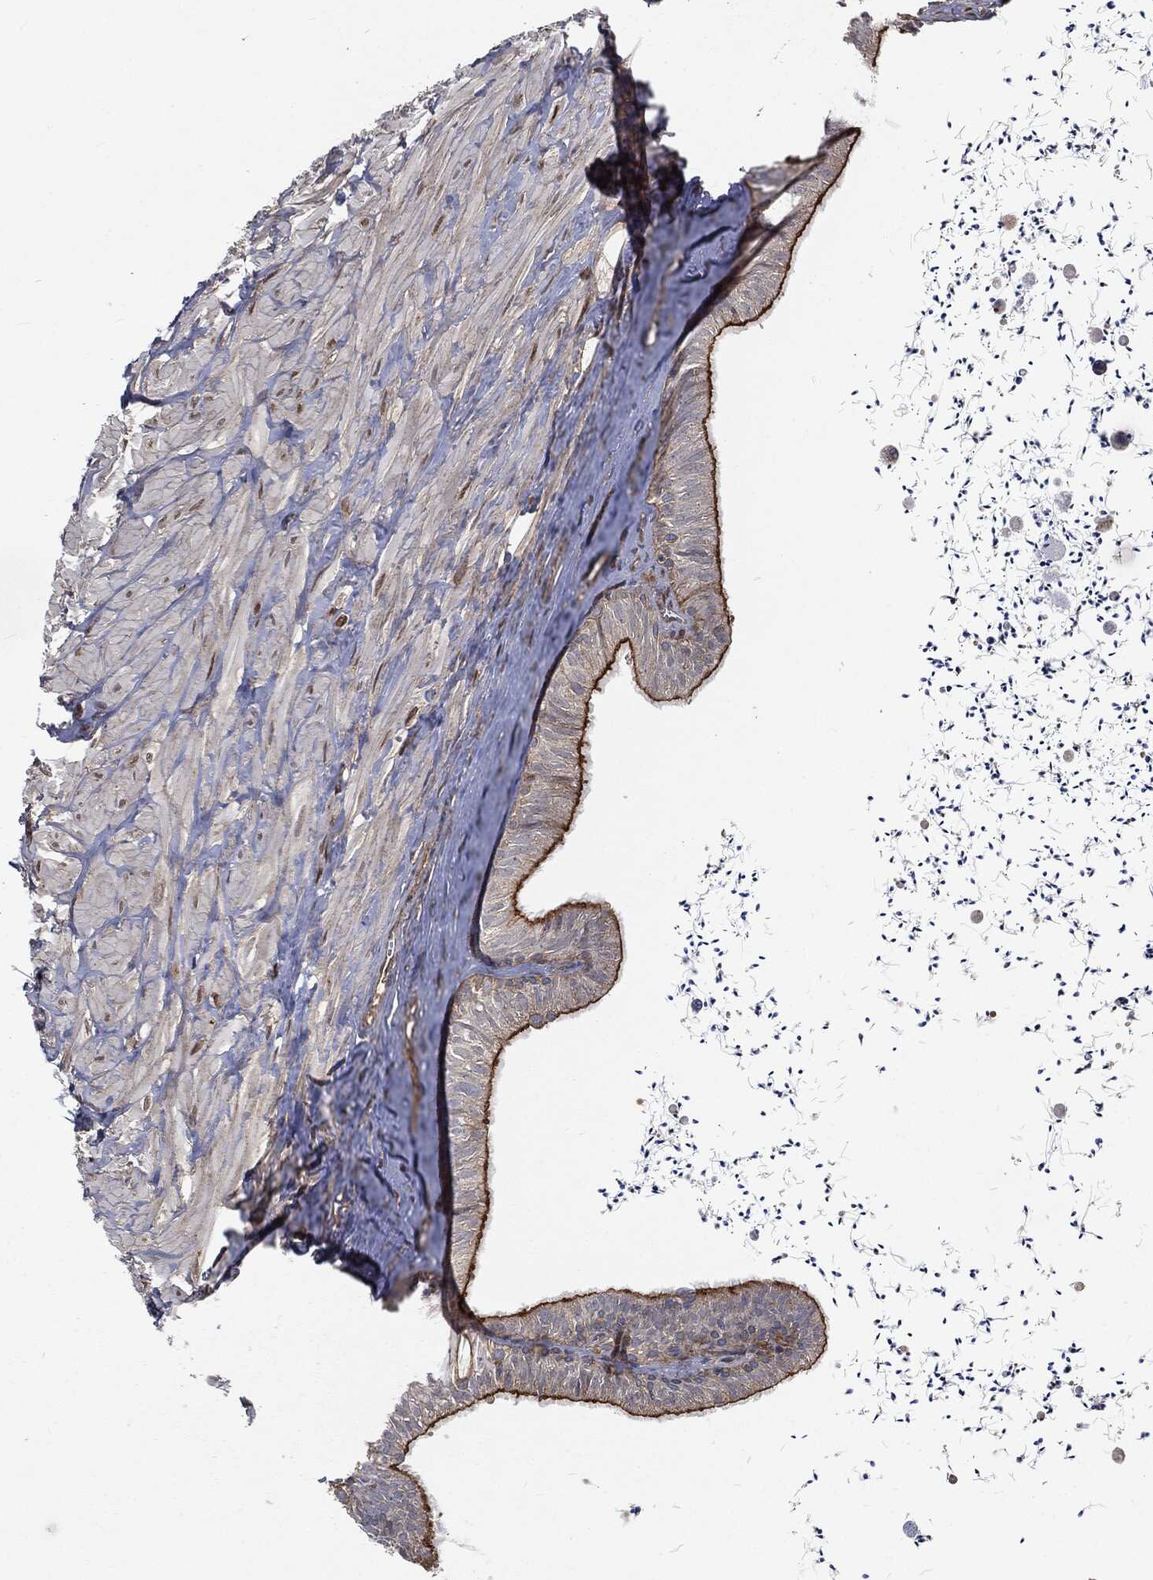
{"staining": {"intensity": "strong", "quantity": "25%-75%", "location": "cytoplasmic/membranous"}, "tissue": "epididymis", "cell_type": "Glandular cells", "image_type": "normal", "snomed": [{"axis": "morphology", "description": "Normal tissue, NOS"}, {"axis": "topography", "description": "Epididymis"}], "caption": "Protein staining of benign epididymis shows strong cytoplasmic/membranous staining in approximately 25%-75% of glandular cells. Nuclei are stained in blue.", "gene": "EPS15L1", "patient": {"sex": "male", "age": 32}}